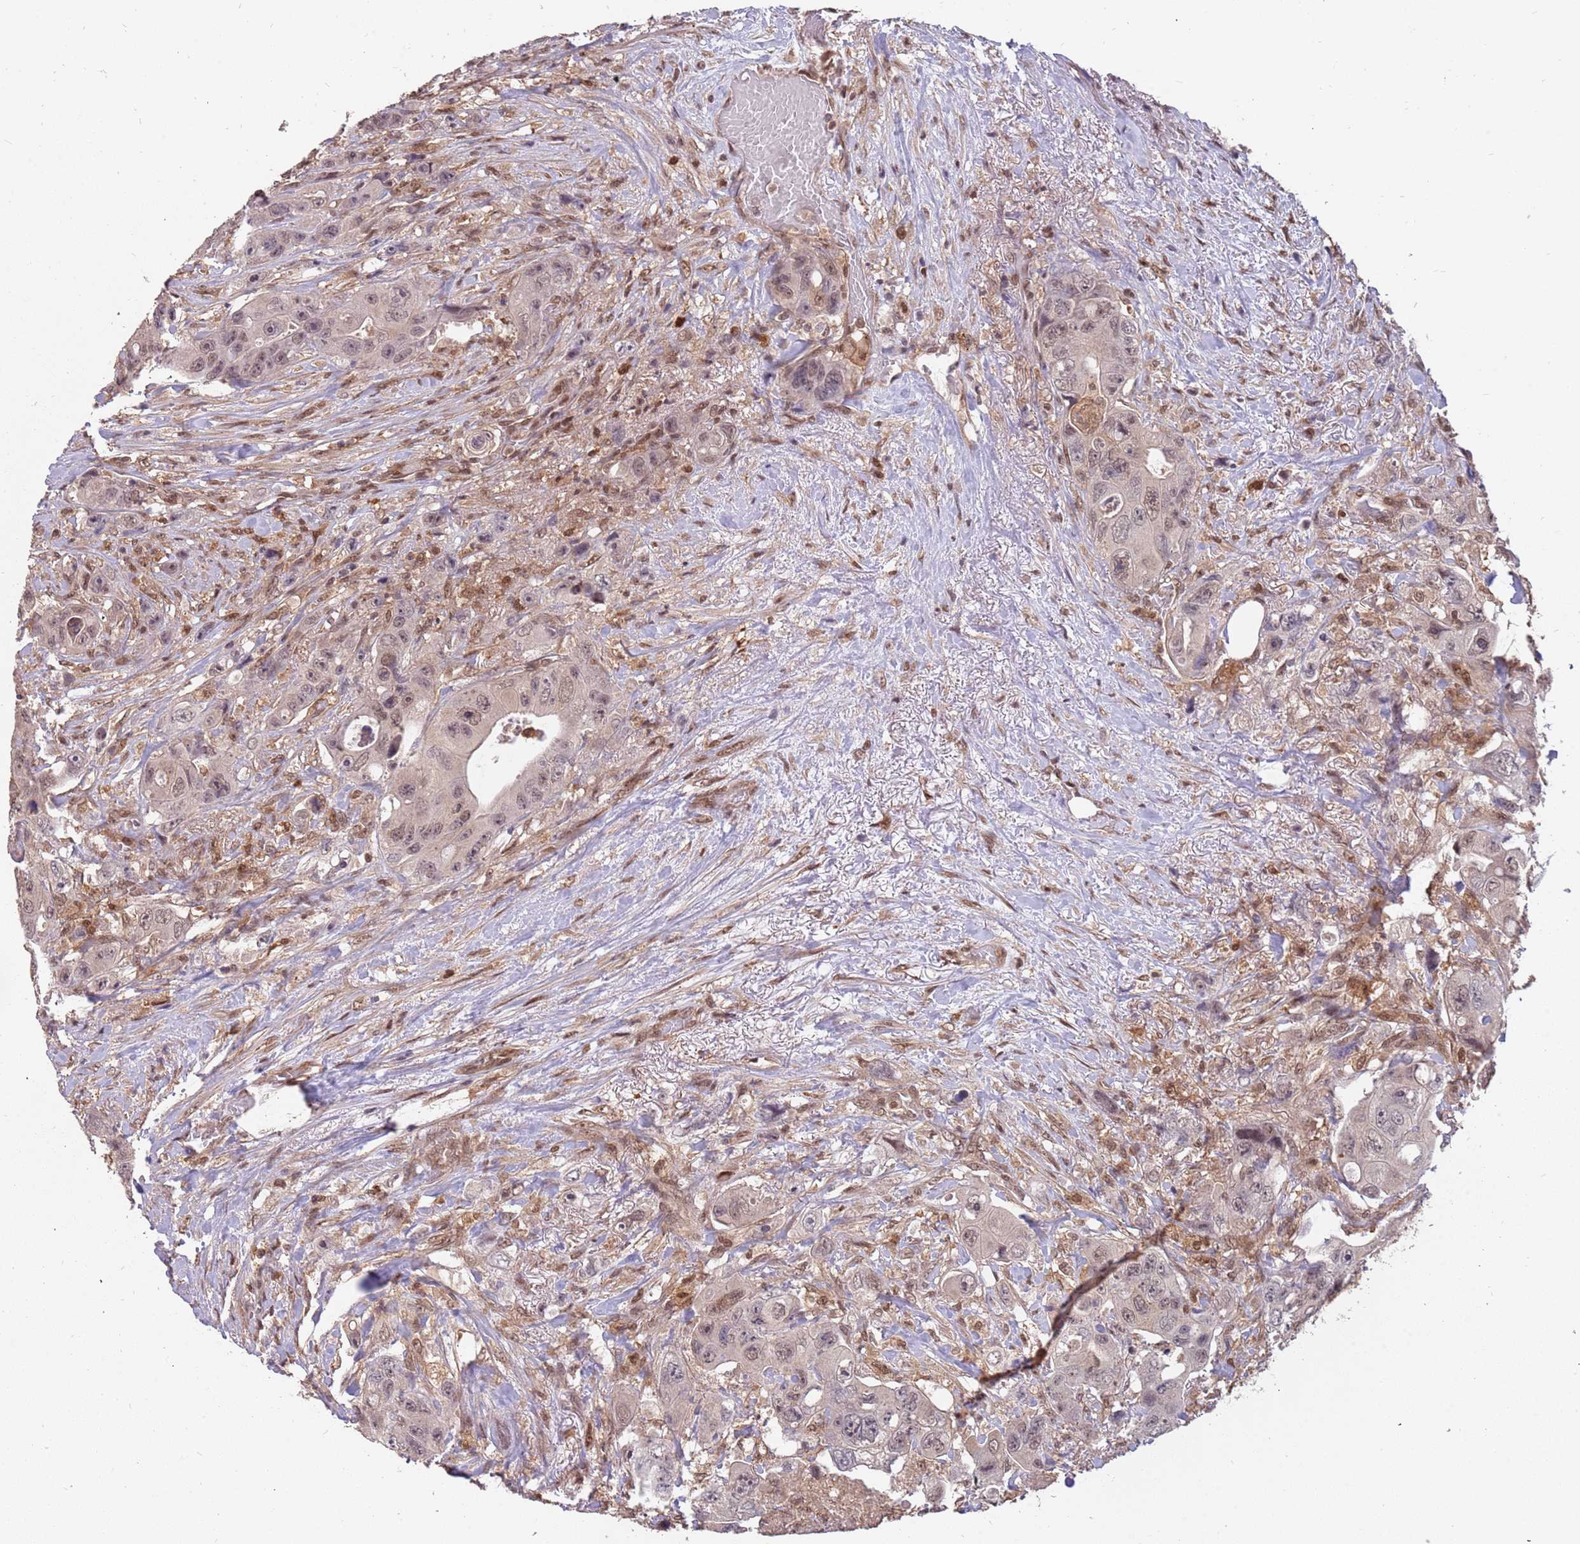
{"staining": {"intensity": "weak", "quantity": ">75%", "location": "nuclear"}, "tissue": "colorectal cancer", "cell_type": "Tumor cells", "image_type": "cancer", "snomed": [{"axis": "morphology", "description": "Adenocarcinoma, NOS"}, {"axis": "topography", "description": "Colon"}], "caption": "Approximately >75% of tumor cells in colorectal cancer (adenocarcinoma) reveal weak nuclear protein positivity as visualized by brown immunohistochemical staining.", "gene": "GBP2", "patient": {"sex": "female", "age": 46}}